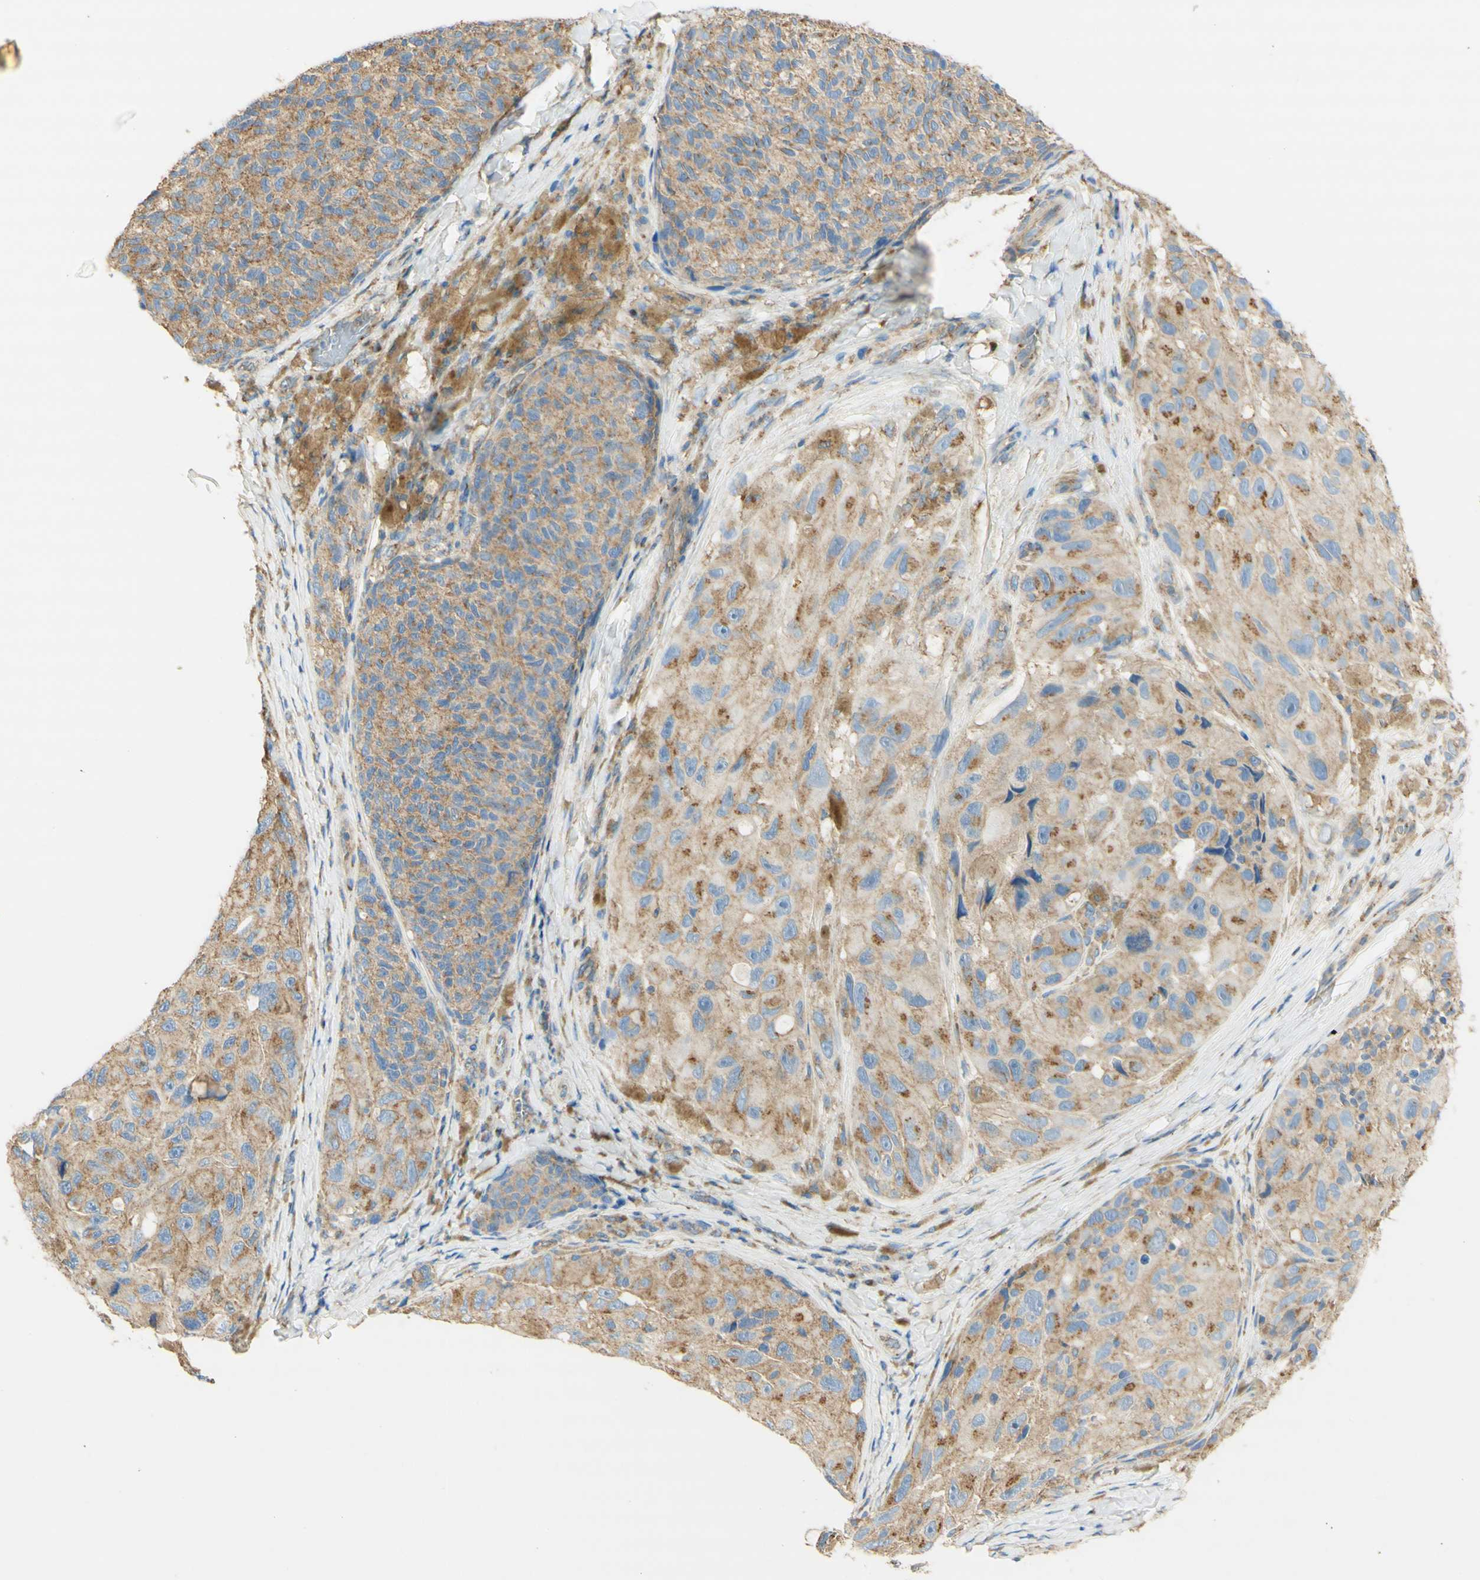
{"staining": {"intensity": "weak", "quantity": ">75%", "location": "cytoplasmic/membranous"}, "tissue": "melanoma", "cell_type": "Tumor cells", "image_type": "cancer", "snomed": [{"axis": "morphology", "description": "Malignant melanoma, NOS"}, {"axis": "topography", "description": "Skin"}], "caption": "IHC photomicrograph of neoplastic tissue: human melanoma stained using IHC demonstrates low levels of weak protein expression localized specifically in the cytoplasmic/membranous of tumor cells, appearing as a cytoplasmic/membranous brown color.", "gene": "CLTC", "patient": {"sex": "female", "age": 73}}